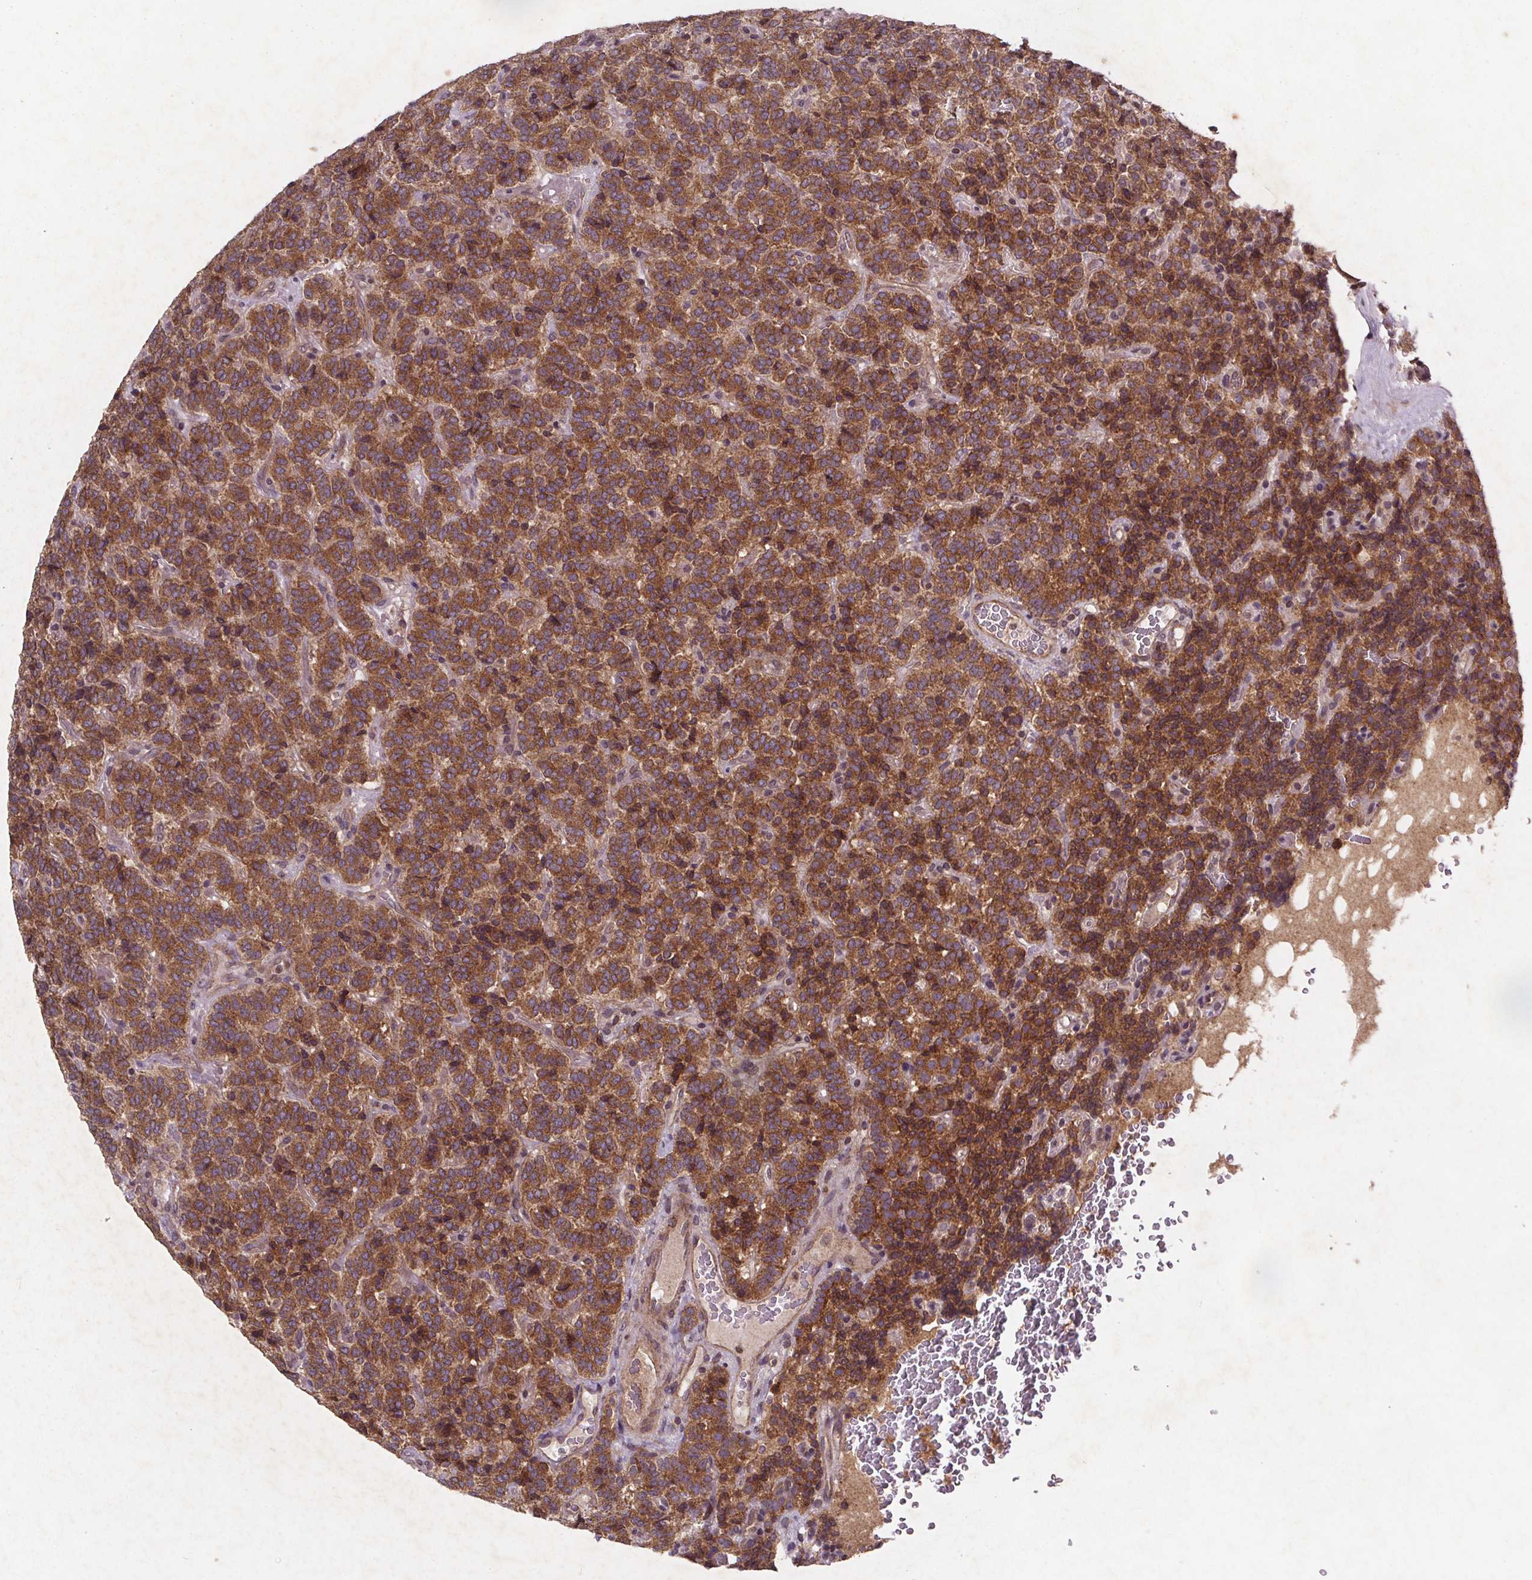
{"staining": {"intensity": "moderate", "quantity": ">75%", "location": "cytoplasmic/membranous"}, "tissue": "carcinoid", "cell_type": "Tumor cells", "image_type": "cancer", "snomed": [{"axis": "morphology", "description": "Carcinoid, malignant, NOS"}, {"axis": "topography", "description": "Pancreas"}], "caption": "IHC (DAB) staining of human carcinoid shows moderate cytoplasmic/membranous protein positivity in about >75% of tumor cells.", "gene": "STRN3", "patient": {"sex": "male", "age": 36}}